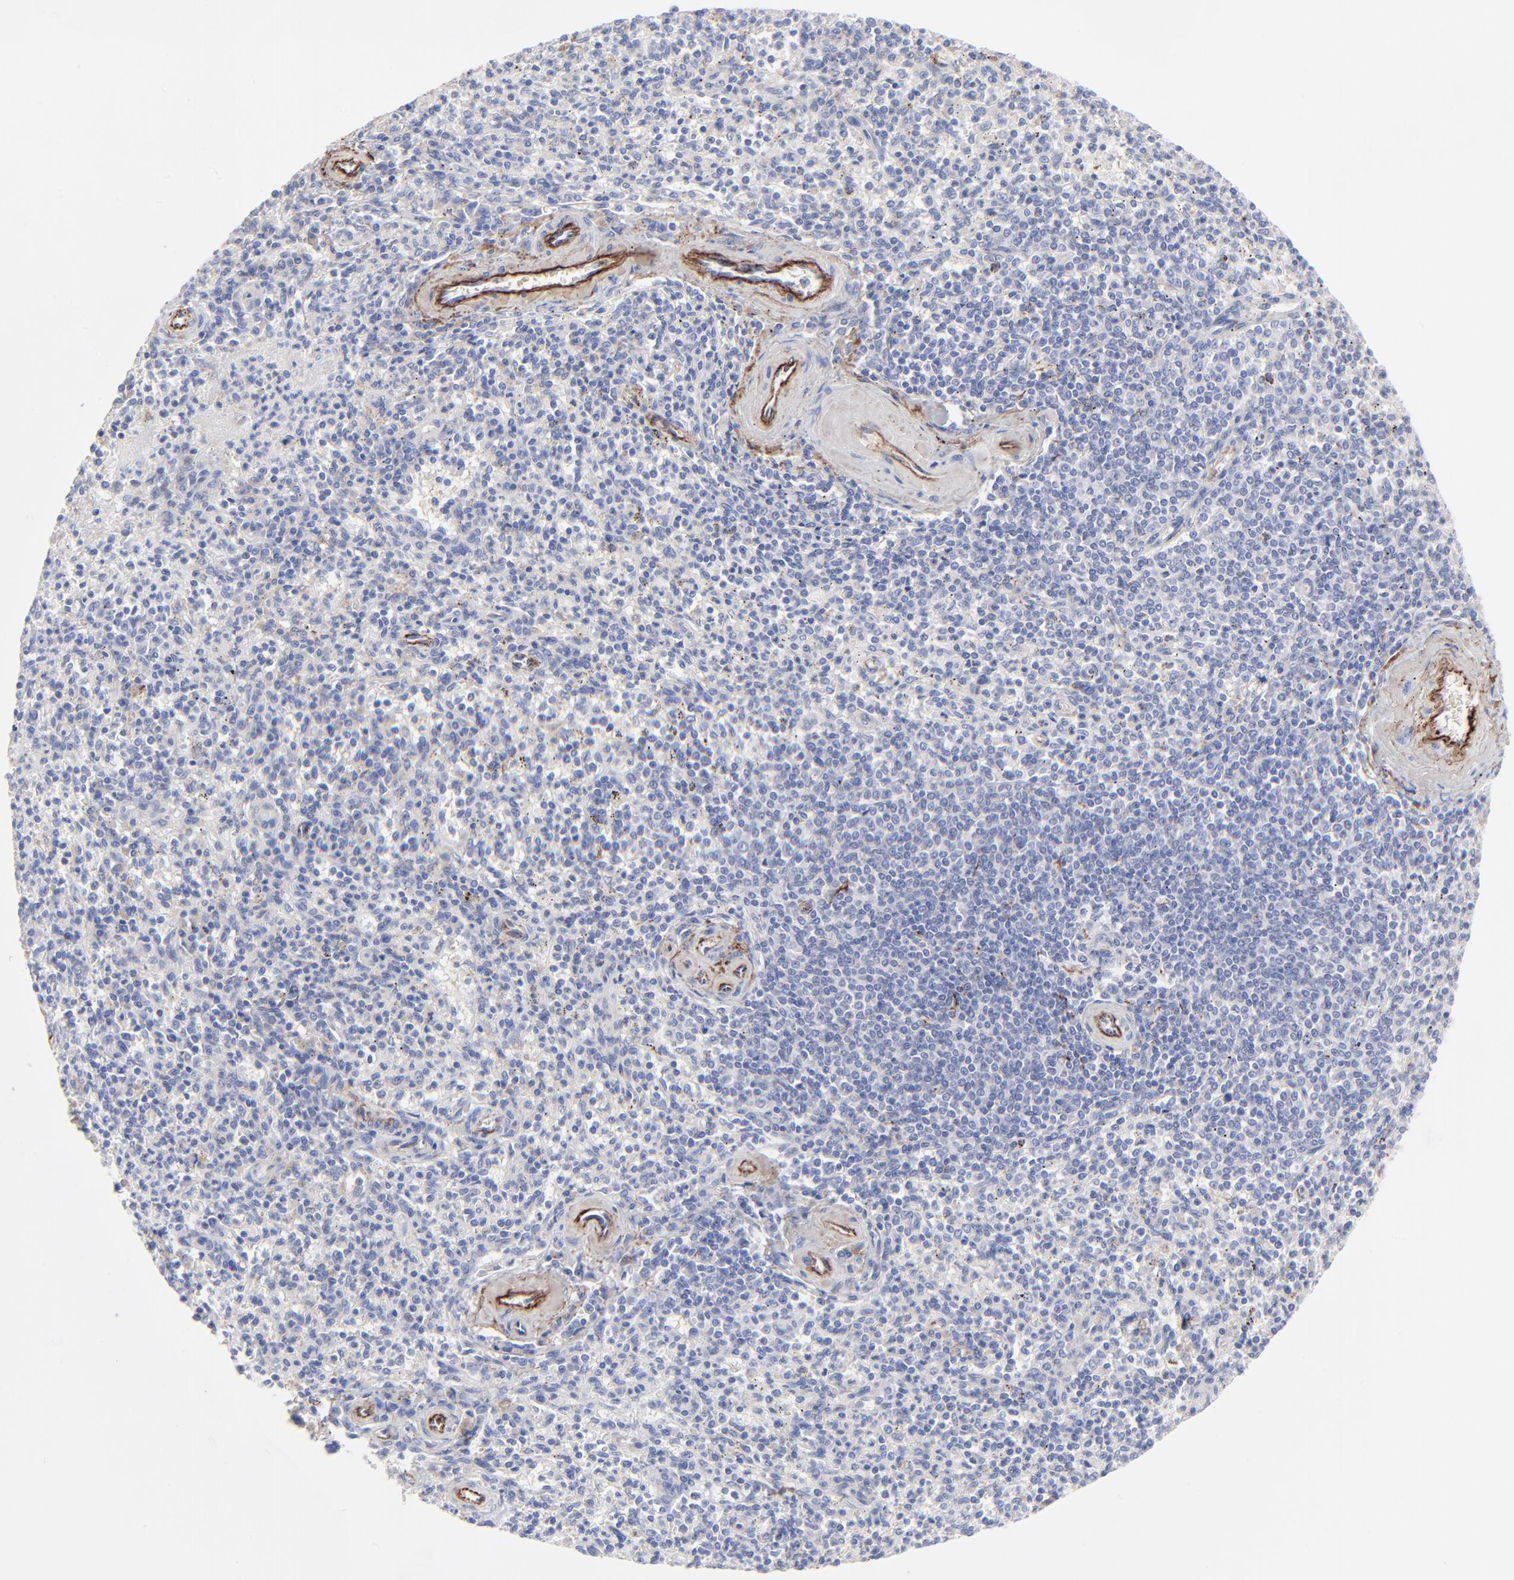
{"staining": {"intensity": "negative", "quantity": "none", "location": "none"}, "tissue": "spleen", "cell_type": "Cells in red pulp", "image_type": "normal", "snomed": [{"axis": "morphology", "description": "Normal tissue, NOS"}, {"axis": "topography", "description": "Spleen"}], "caption": "Unremarkable spleen was stained to show a protein in brown. There is no significant expression in cells in red pulp. (Brightfield microscopy of DAB (3,3'-diaminobenzidine) immunohistochemistry (IHC) at high magnification).", "gene": "FBLN2", "patient": {"sex": "male", "age": 72}}